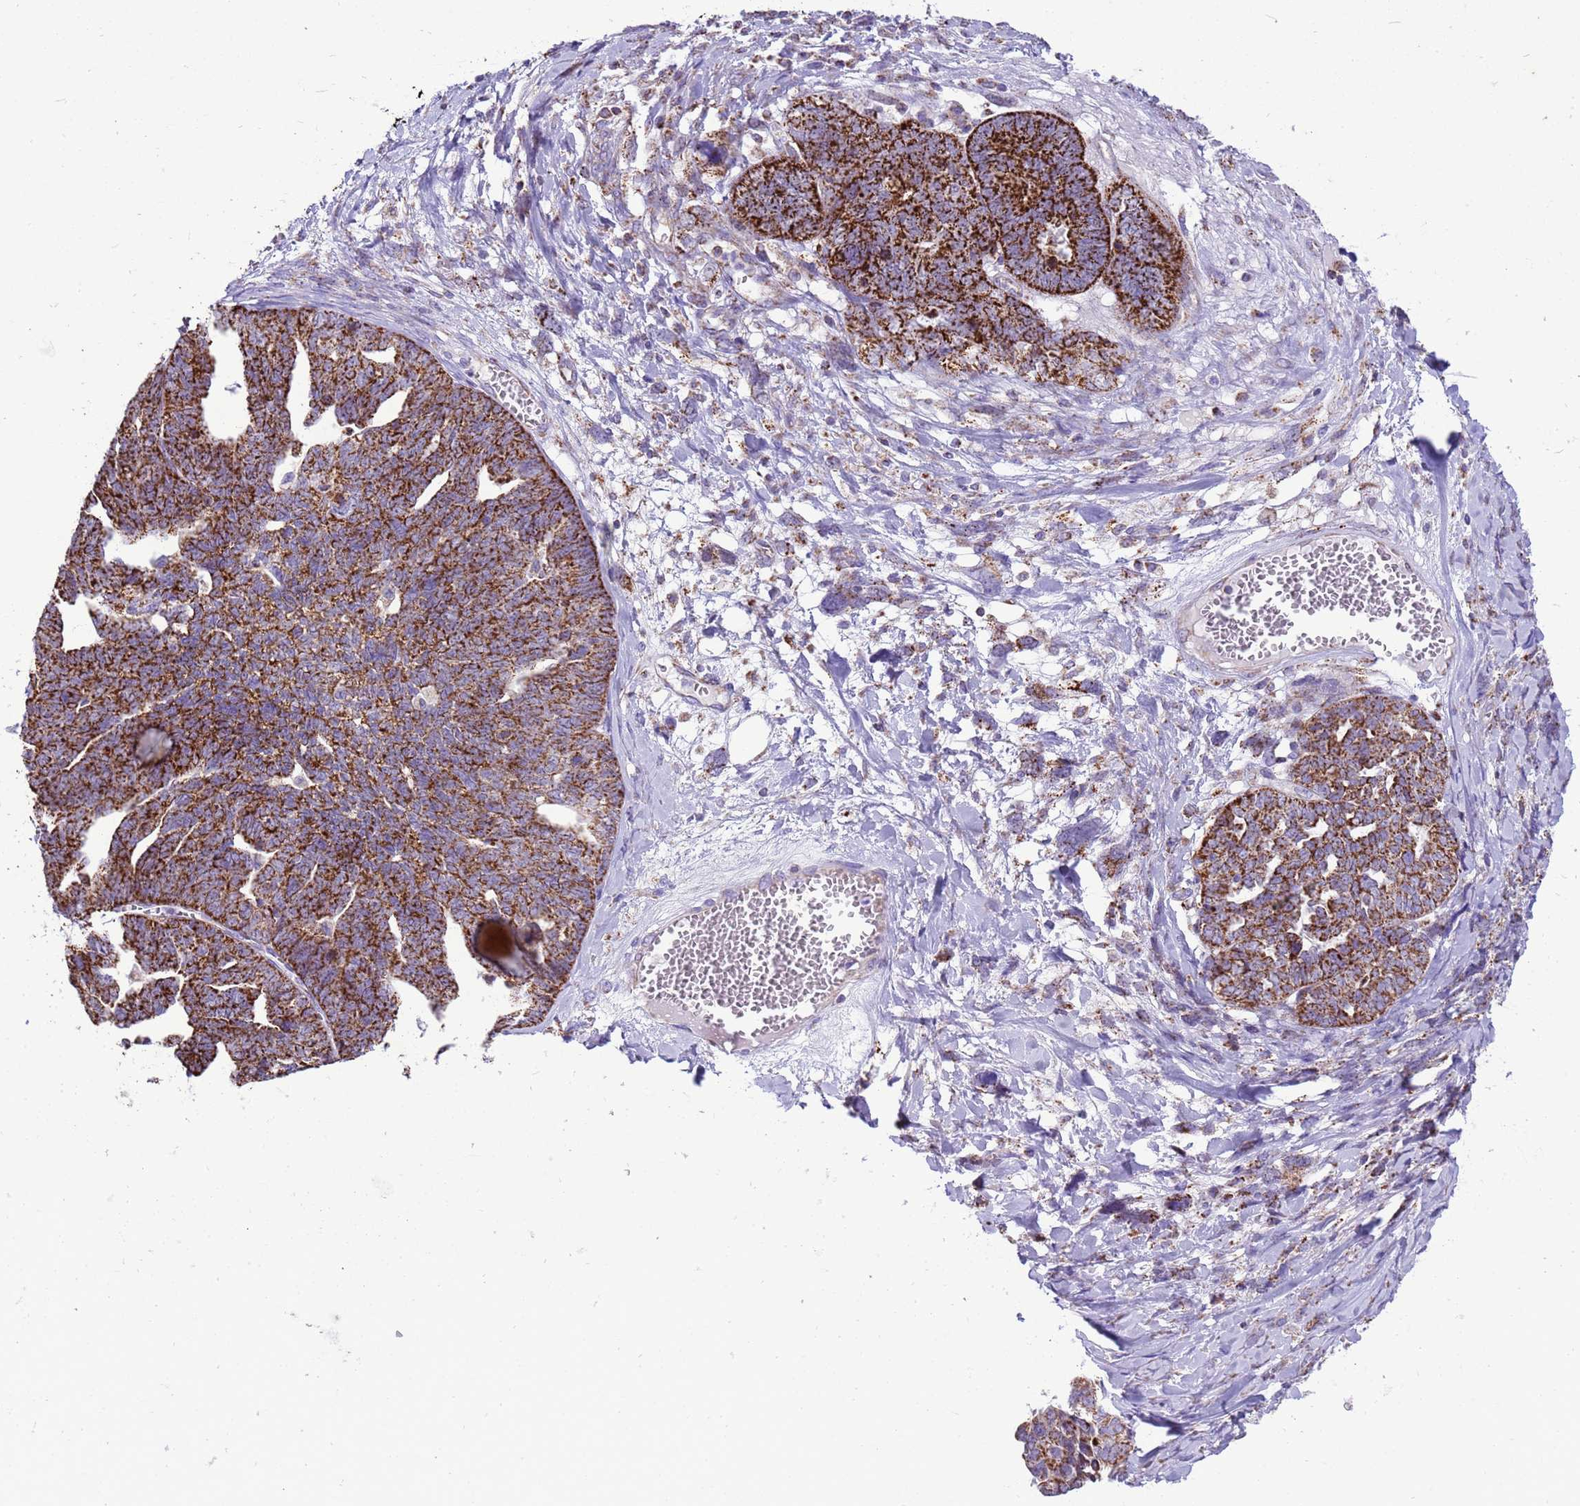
{"staining": {"intensity": "strong", "quantity": ">75%", "location": "cytoplasmic/membranous"}, "tissue": "ovarian cancer", "cell_type": "Tumor cells", "image_type": "cancer", "snomed": [{"axis": "morphology", "description": "Cystadenocarcinoma, serous, NOS"}, {"axis": "topography", "description": "Ovary"}], "caption": "Immunohistochemical staining of serous cystadenocarcinoma (ovarian) displays high levels of strong cytoplasmic/membranous staining in approximately >75% of tumor cells.", "gene": "RNF165", "patient": {"sex": "female", "age": 79}}